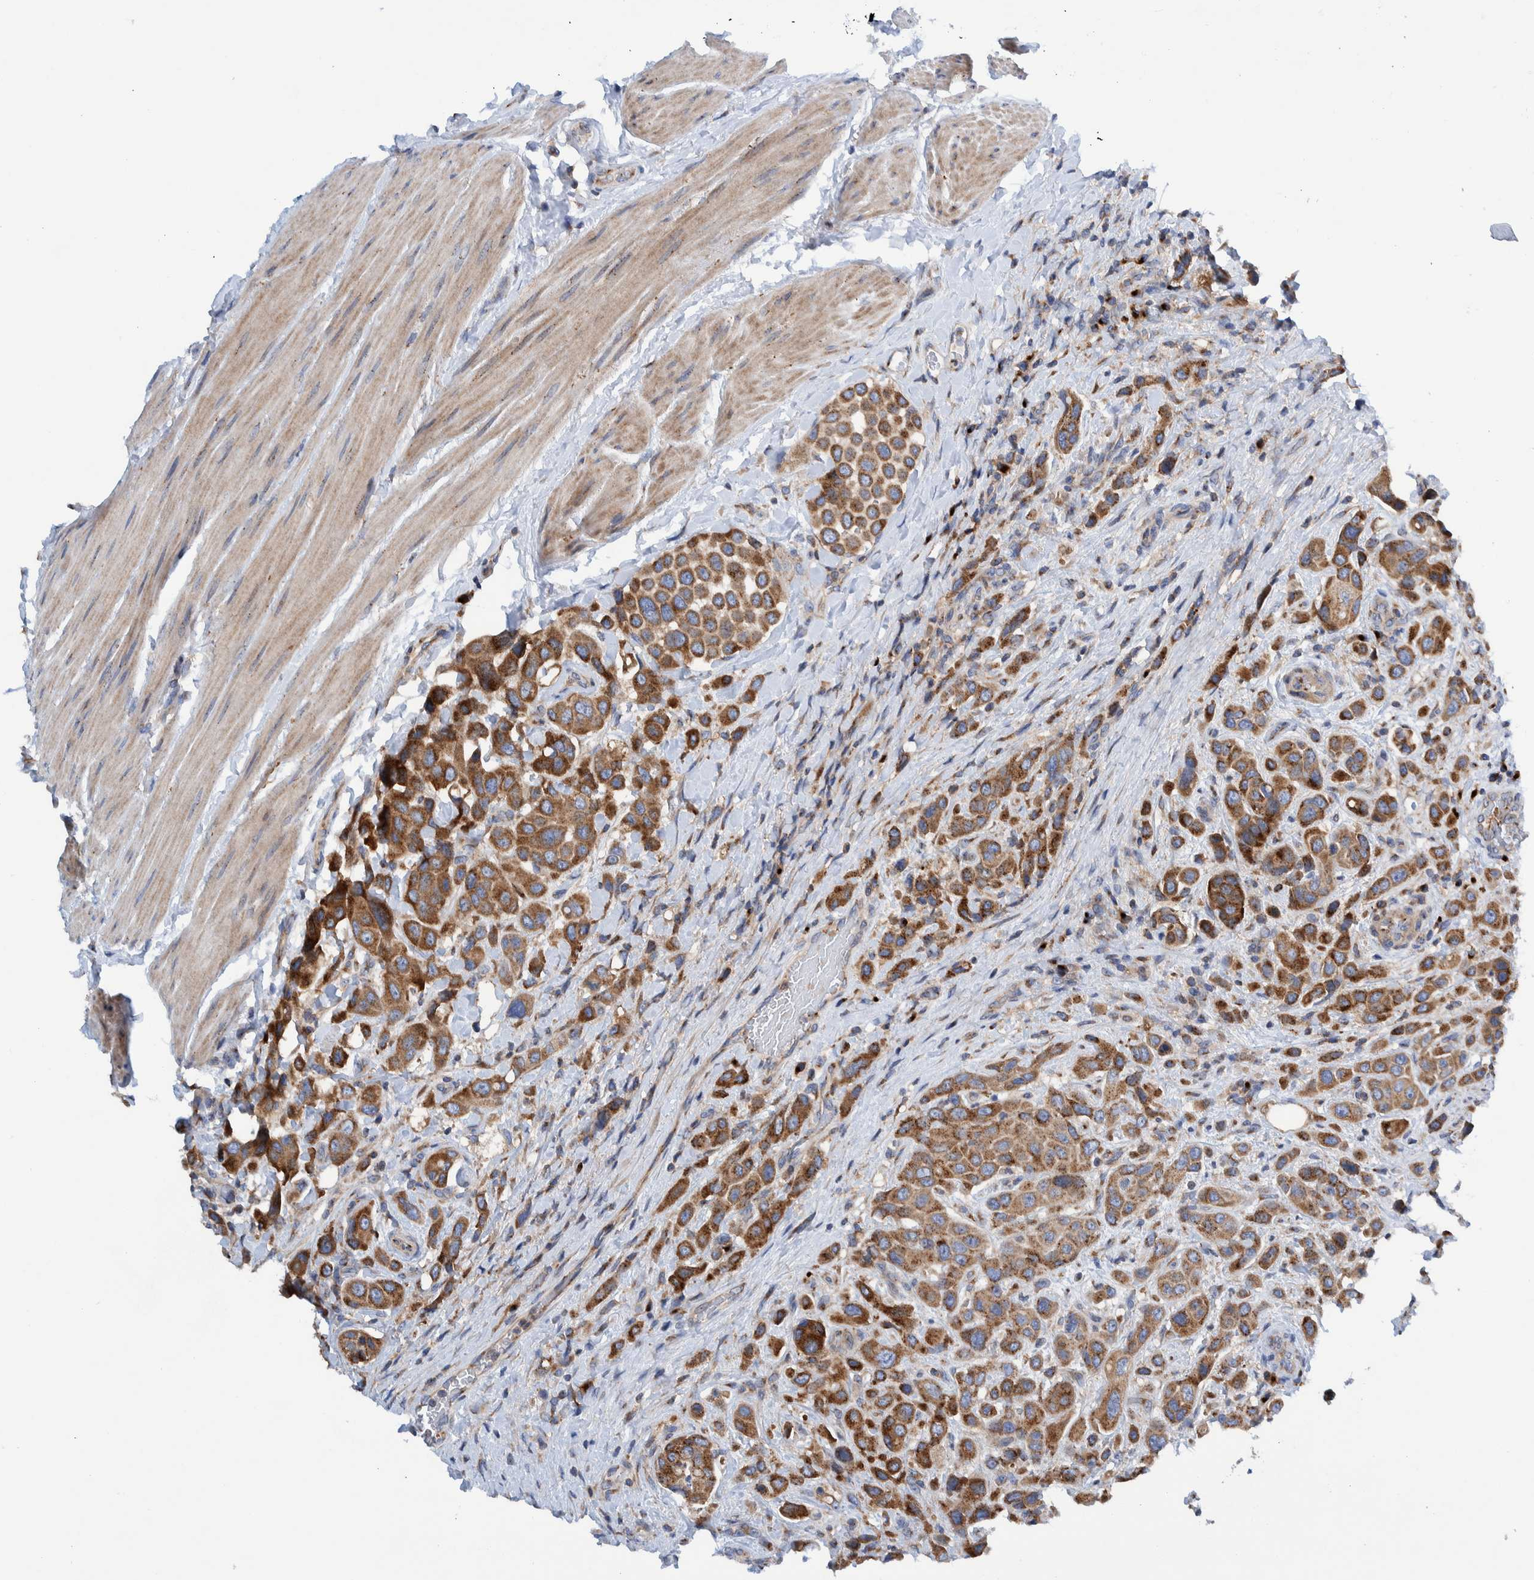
{"staining": {"intensity": "strong", "quantity": ">75%", "location": "cytoplasmic/membranous"}, "tissue": "urothelial cancer", "cell_type": "Tumor cells", "image_type": "cancer", "snomed": [{"axis": "morphology", "description": "Urothelial carcinoma, High grade"}, {"axis": "topography", "description": "Urinary bladder"}], "caption": "A brown stain labels strong cytoplasmic/membranous expression of a protein in human urothelial cancer tumor cells.", "gene": "TRIM58", "patient": {"sex": "male", "age": 50}}